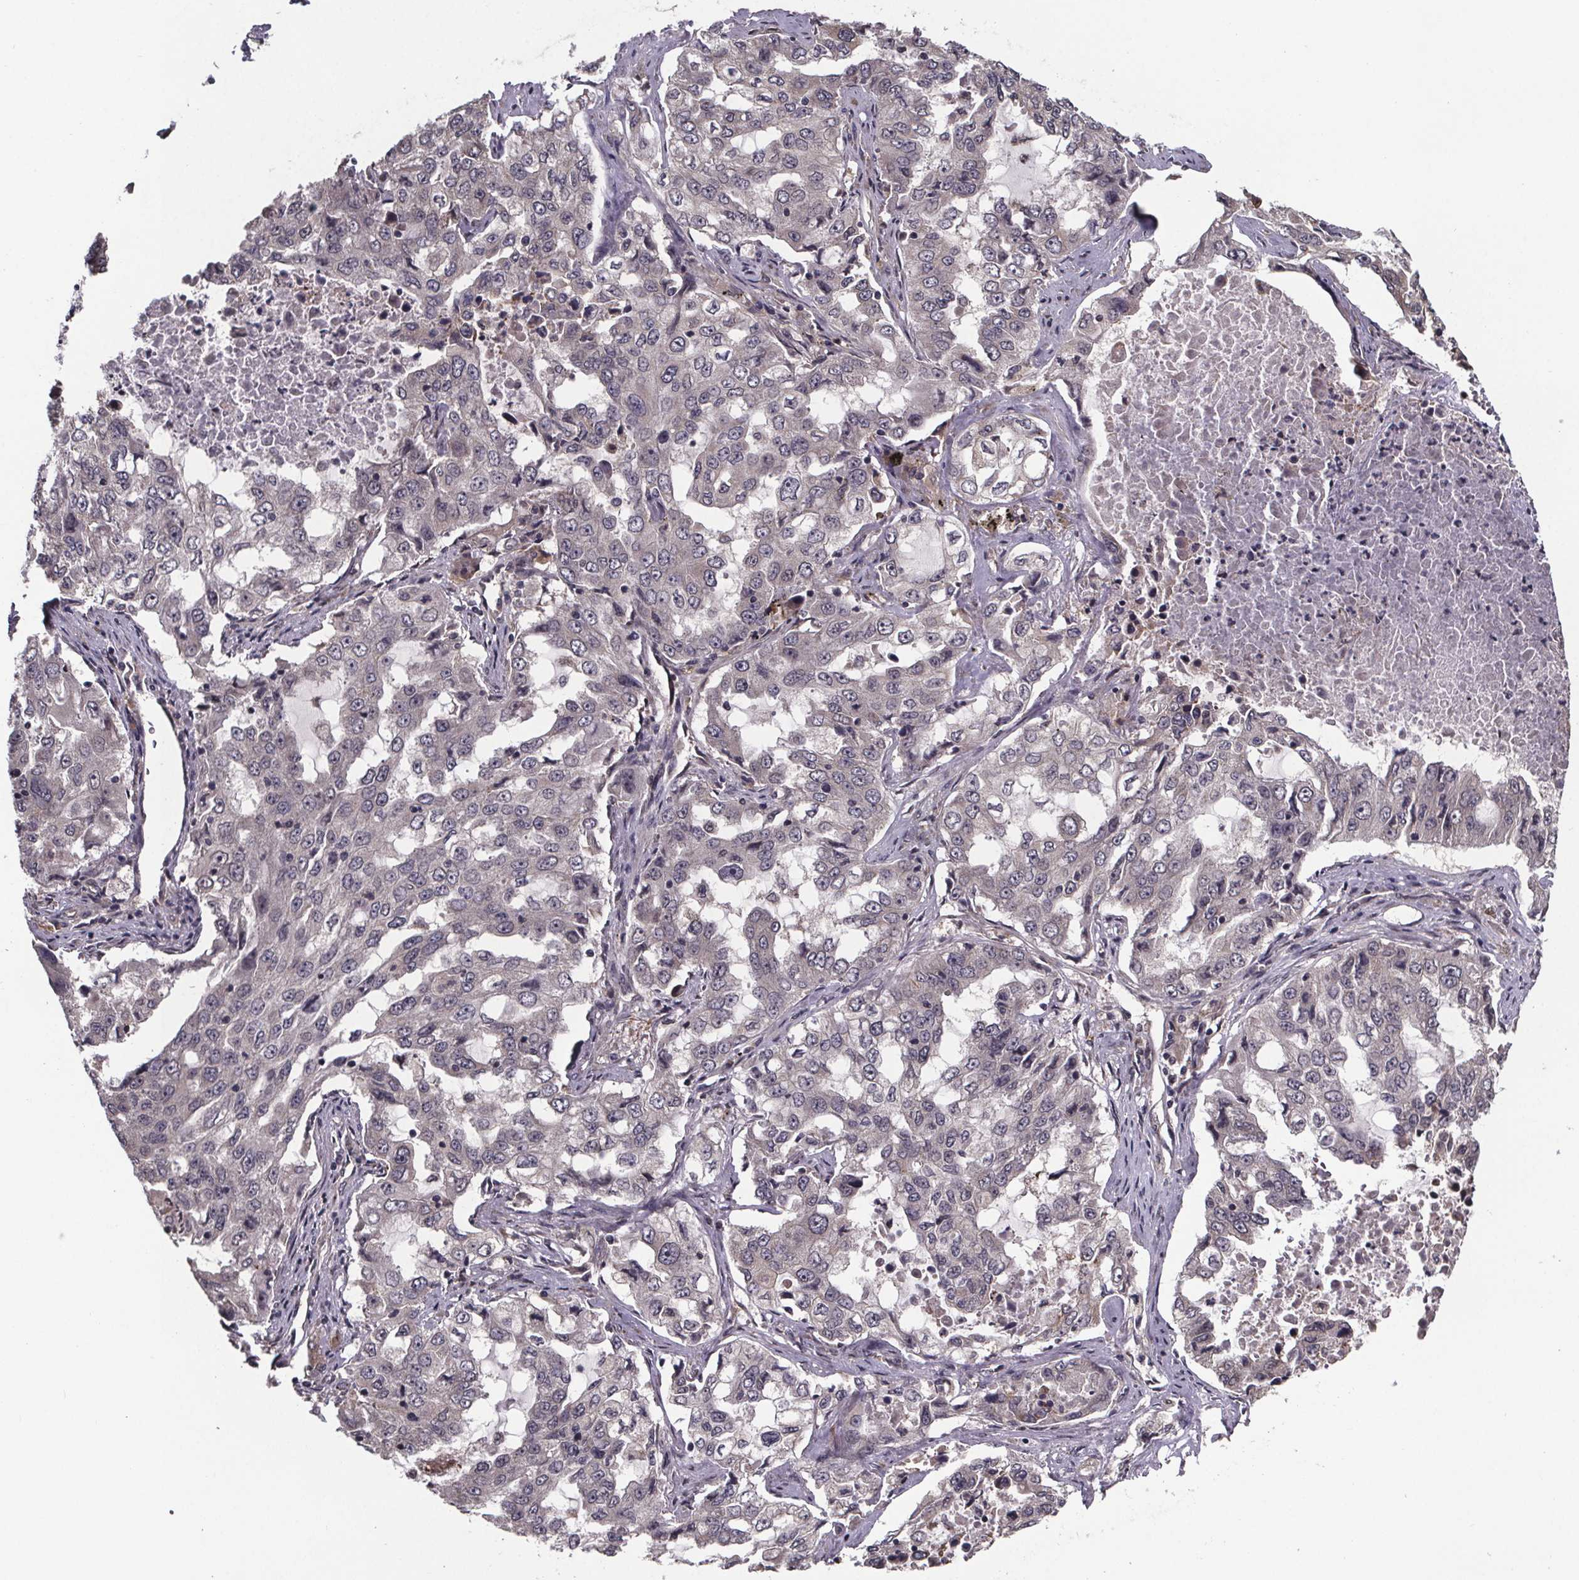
{"staining": {"intensity": "negative", "quantity": "none", "location": "none"}, "tissue": "lung cancer", "cell_type": "Tumor cells", "image_type": "cancer", "snomed": [{"axis": "morphology", "description": "Adenocarcinoma, NOS"}, {"axis": "topography", "description": "Lung"}], "caption": "The IHC photomicrograph has no significant positivity in tumor cells of adenocarcinoma (lung) tissue.", "gene": "SAT1", "patient": {"sex": "female", "age": 61}}